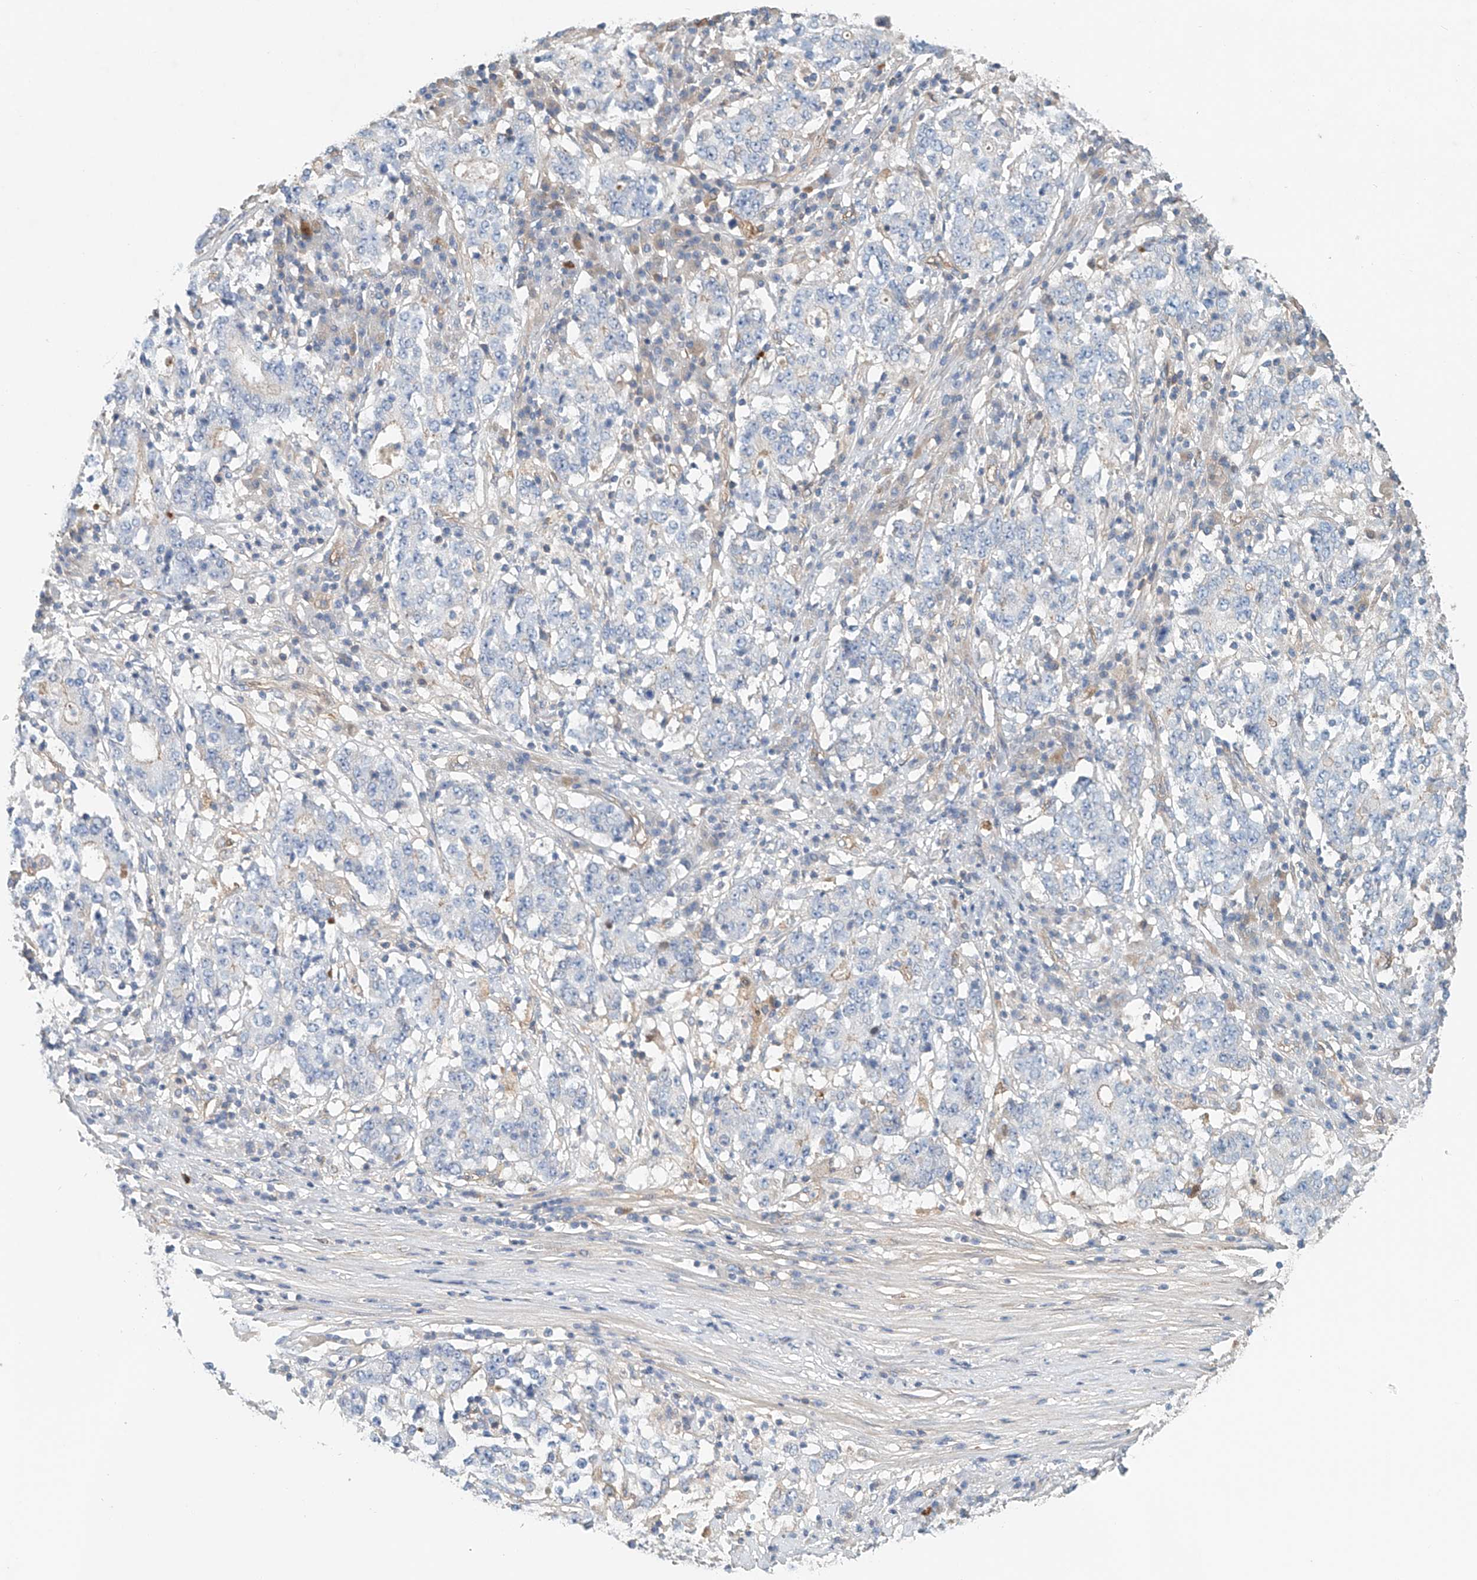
{"staining": {"intensity": "negative", "quantity": "none", "location": "none"}, "tissue": "stomach cancer", "cell_type": "Tumor cells", "image_type": "cancer", "snomed": [{"axis": "morphology", "description": "Adenocarcinoma, NOS"}, {"axis": "topography", "description": "Stomach"}], "caption": "Image shows no significant protein positivity in tumor cells of stomach cancer.", "gene": "FRYL", "patient": {"sex": "male", "age": 59}}